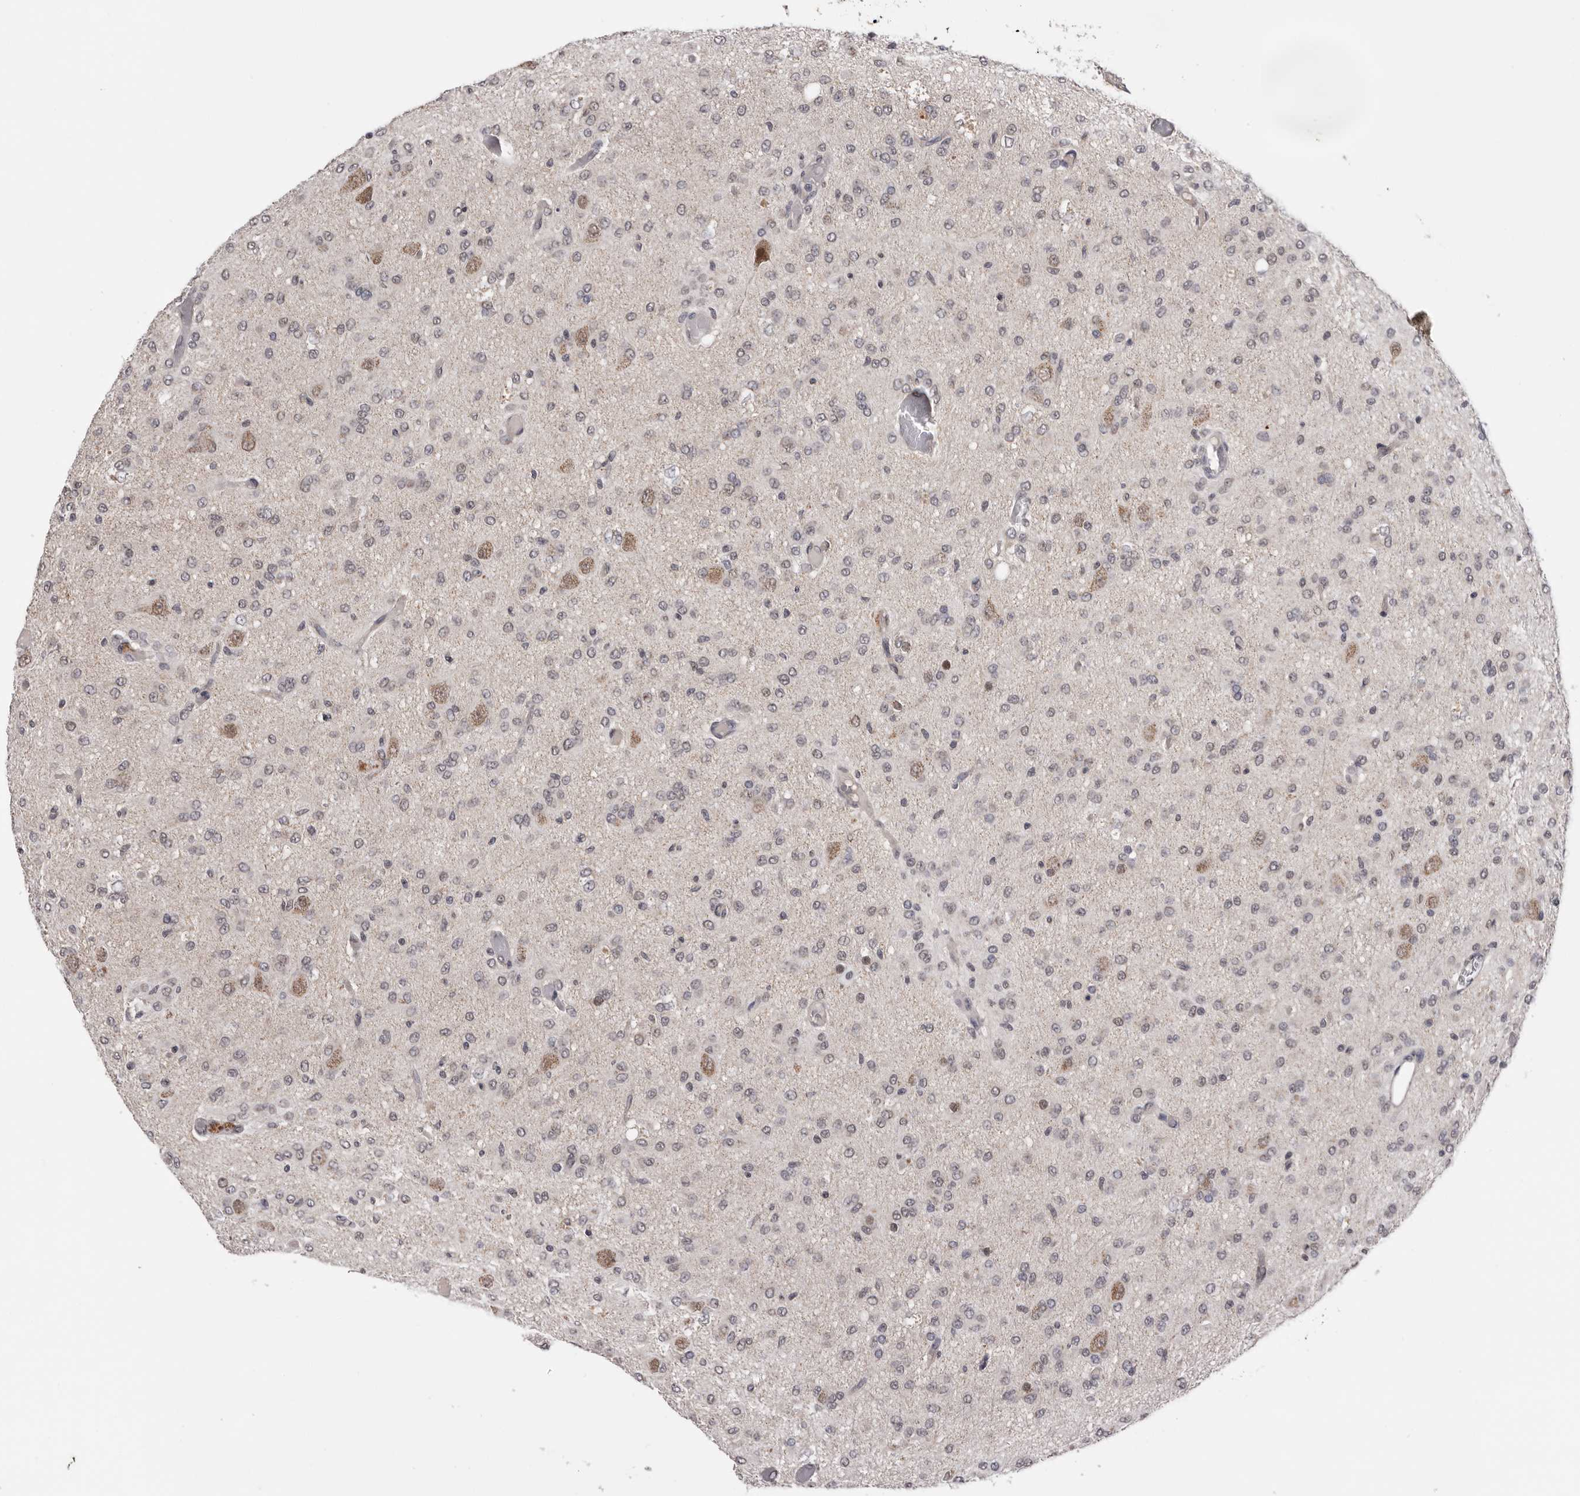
{"staining": {"intensity": "weak", "quantity": "25%-75%", "location": "nuclear"}, "tissue": "glioma", "cell_type": "Tumor cells", "image_type": "cancer", "snomed": [{"axis": "morphology", "description": "Glioma, malignant, High grade"}, {"axis": "topography", "description": "Brain"}], "caption": "Glioma tissue displays weak nuclear expression in about 25%-75% of tumor cells (DAB = brown stain, brightfield microscopy at high magnification).", "gene": "MOGAT2", "patient": {"sex": "female", "age": 59}}